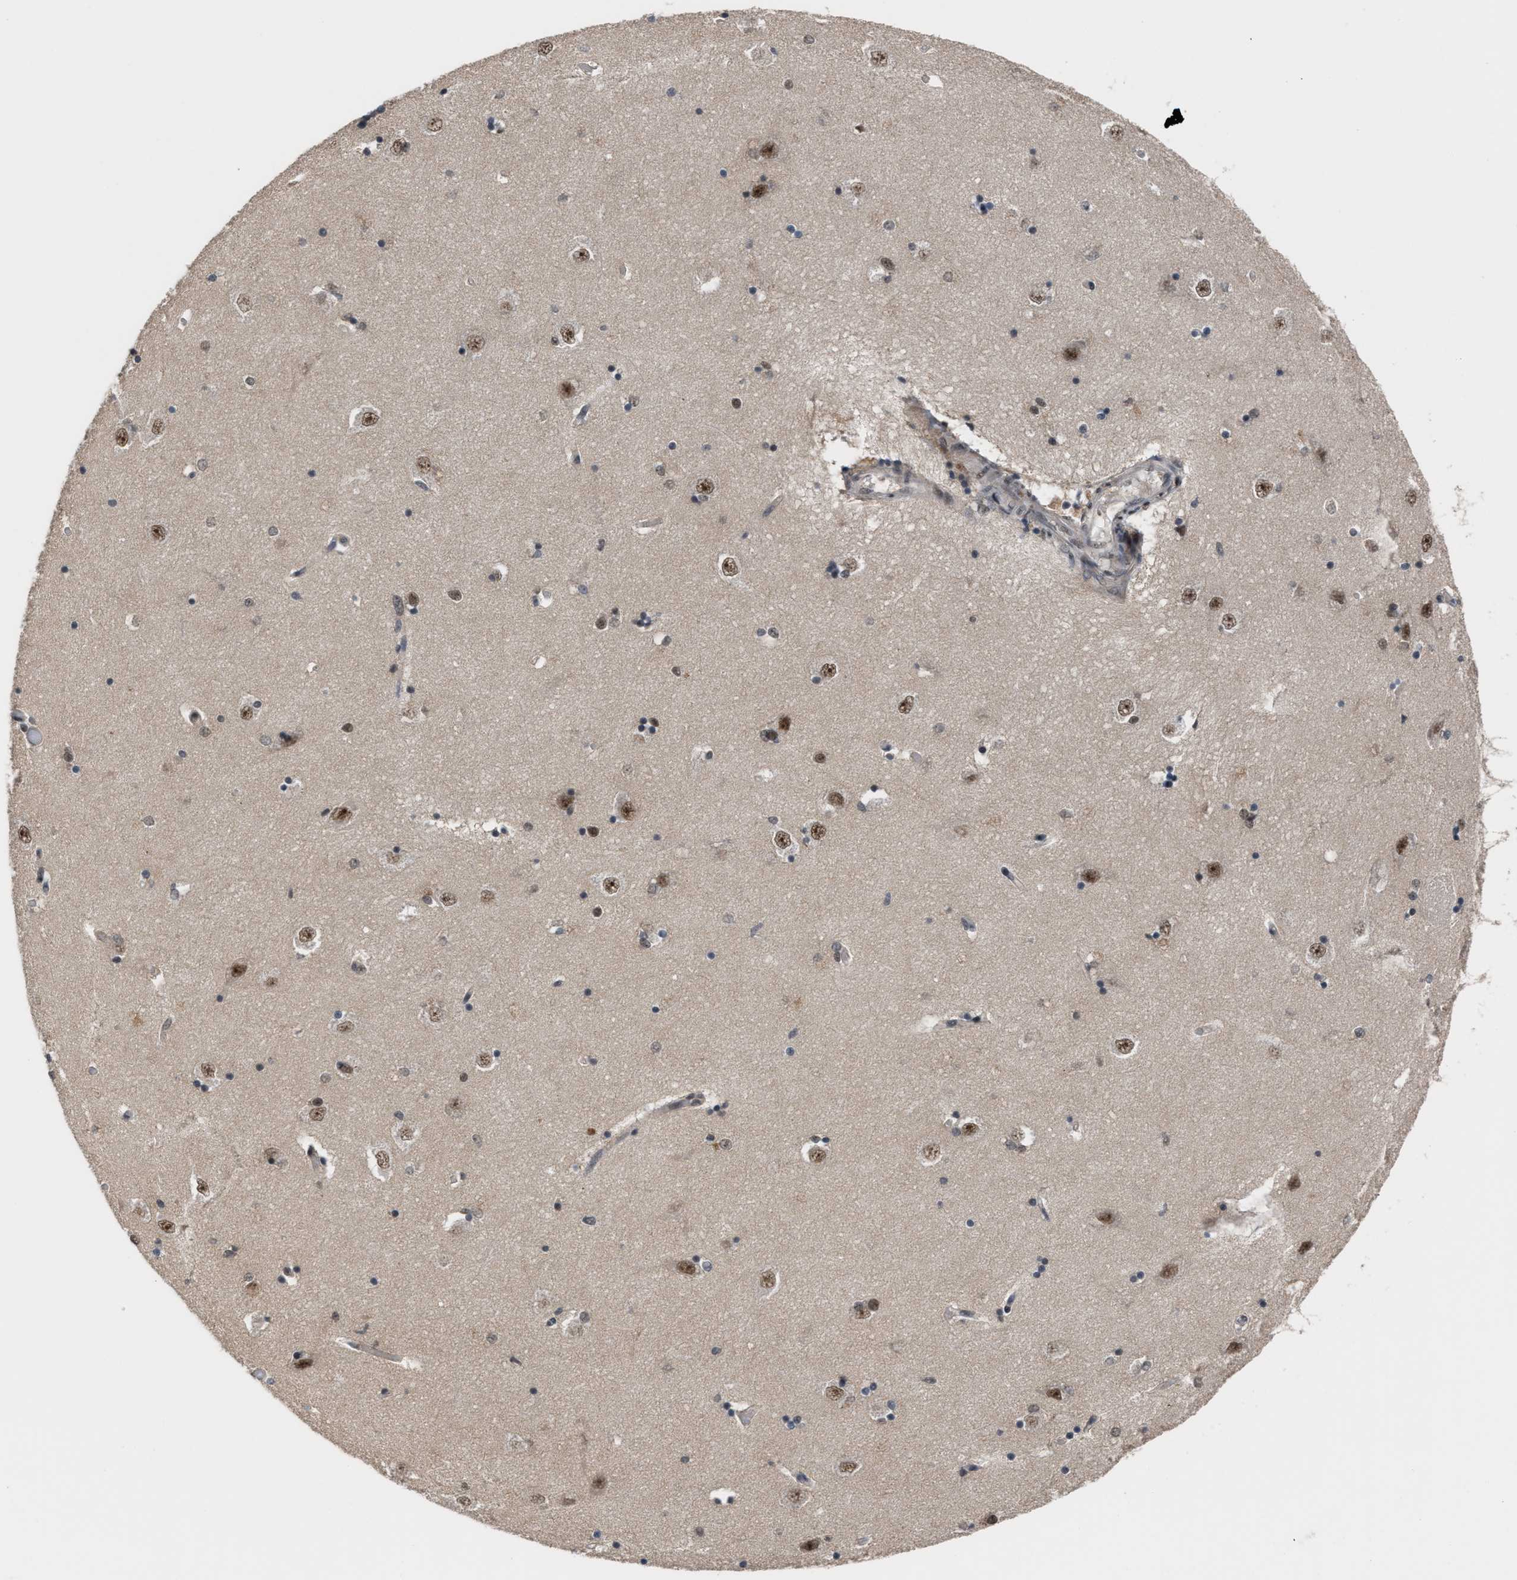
{"staining": {"intensity": "strong", "quantity": "<25%", "location": "nuclear"}, "tissue": "hippocampus", "cell_type": "Glial cells", "image_type": "normal", "snomed": [{"axis": "morphology", "description": "Normal tissue, NOS"}, {"axis": "topography", "description": "Hippocampus"}], "caption": "This photomicrograph exhibits IHC staining of normal human hippocampus, with medium strong nuclear positivity in approximately <25% of glial cells.", "gene": "PRPF4", "patient": {"sex": "male", "age": 45}}